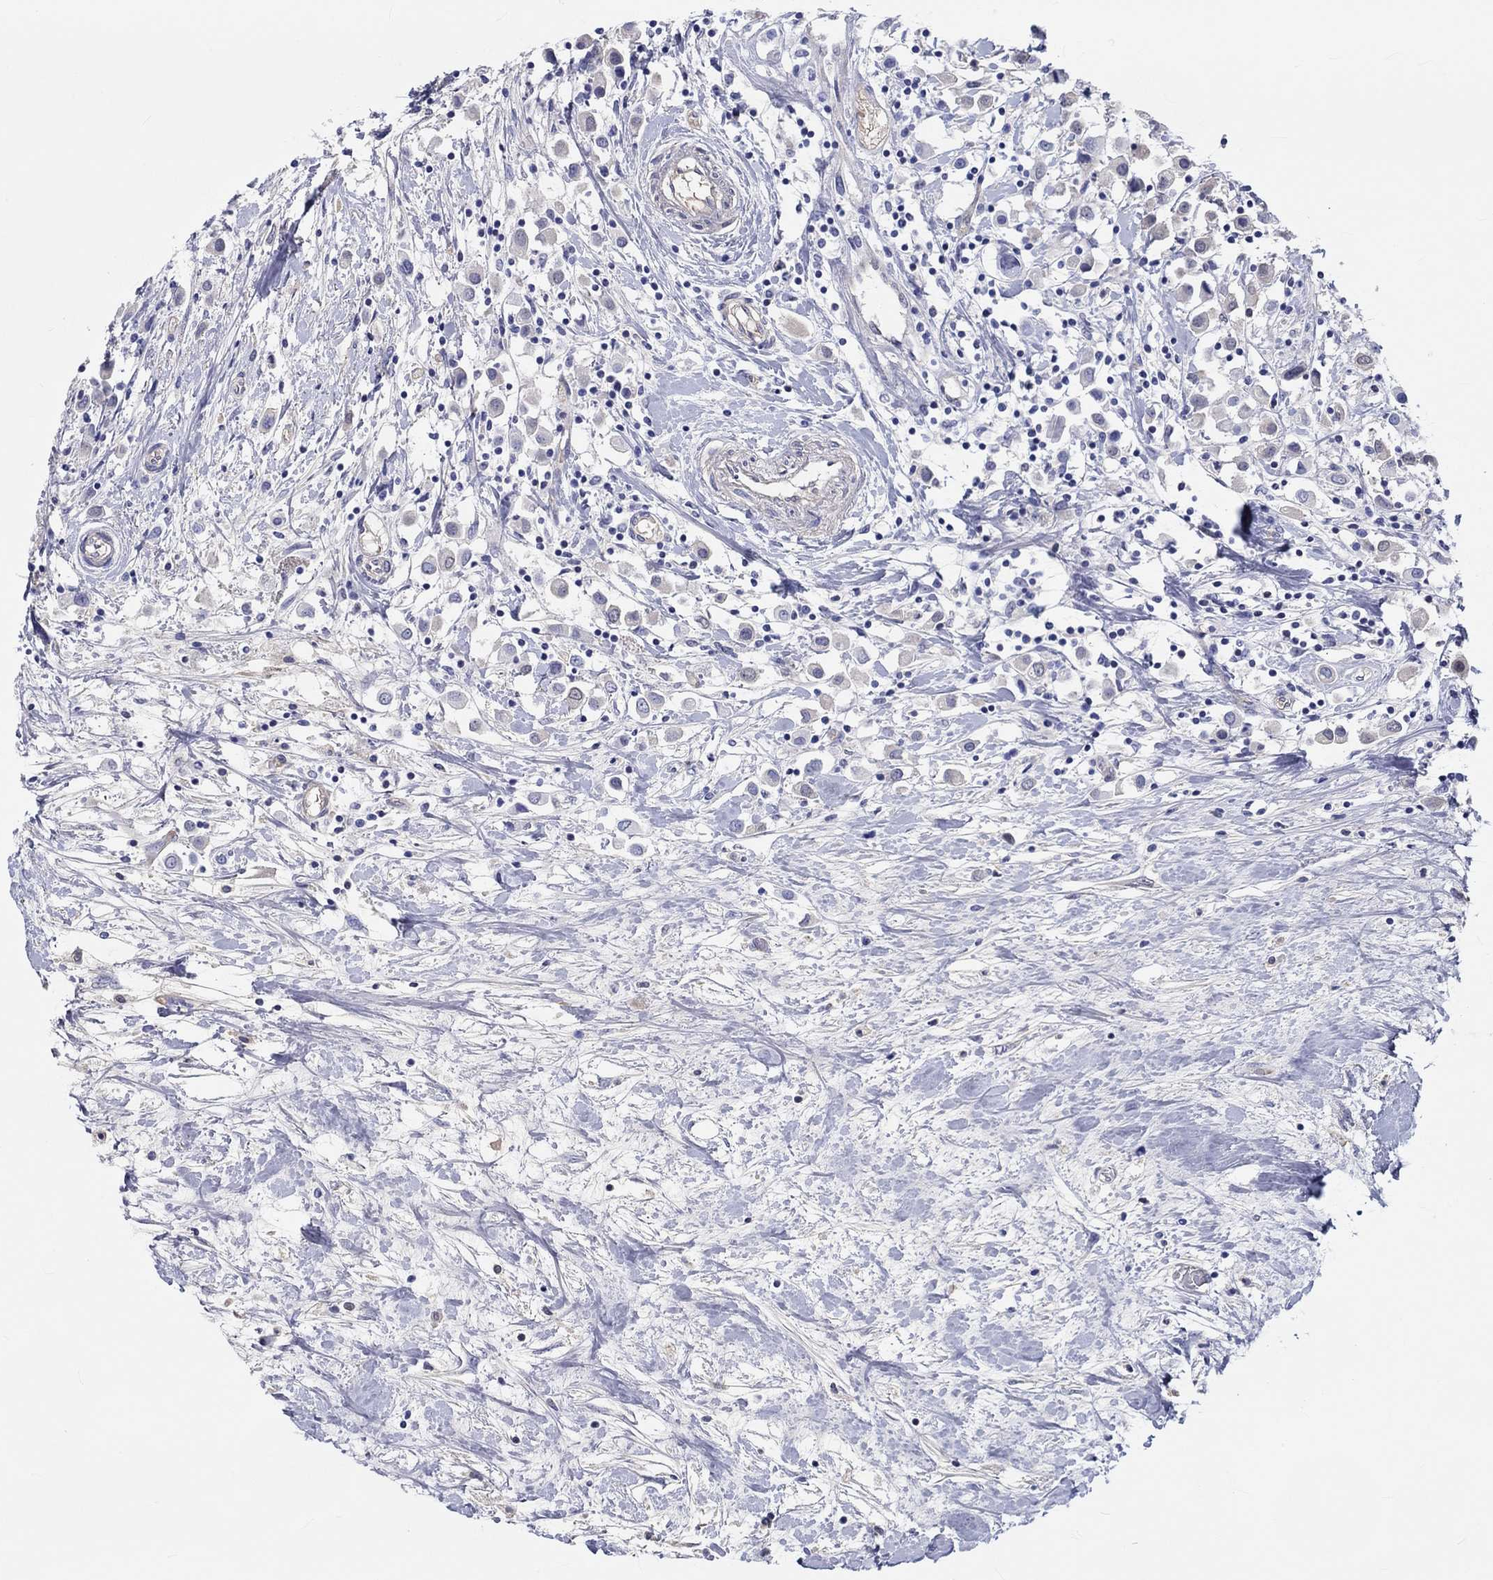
{"staining": {"intensity": "negative", "quantity": "none", "location": "none"}, "tissue": "breast cancer", "cell_type": "Tumor cells", "image_type": "cancer", "snomed": [{"axis": "morphology", "description": "Duct carcinoma"}, {"axis": "topography", "description": "Breast"}], "caption": "An immunohistochemistry (IHC) histopathology image of breast cancer (invasive ductal carcinoma) is shown. There is no staining in tumor cells of breast cancer (invasive ductal carcinoma). Brightfield microscopy of IHC stained with DAB (brown) and hematoxylin (blue), captured at high magnification.", "gene": "CDY2B", "patient": {"sex": "female", "age": 61}}